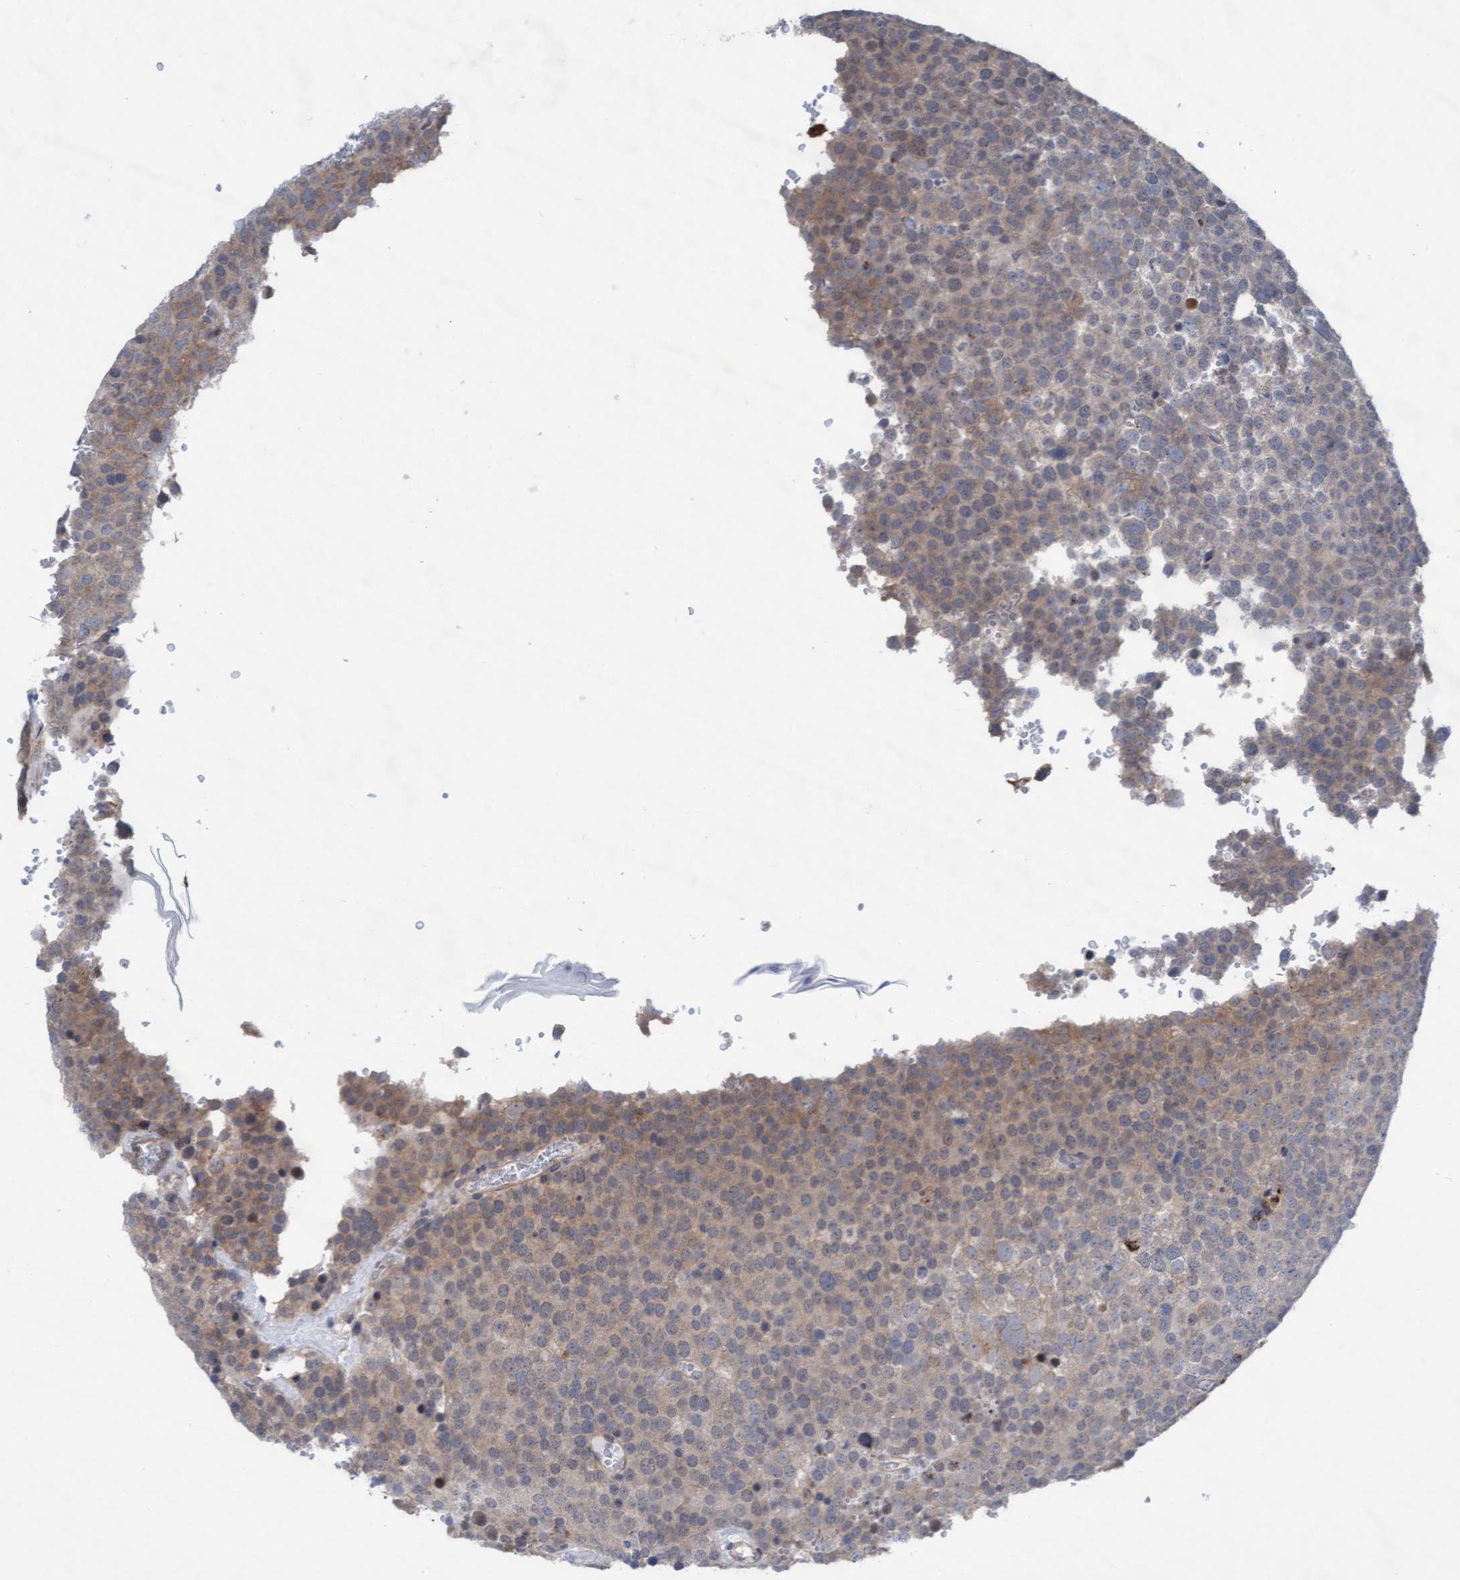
{"staining": {"intensity": "weak", "quantity": ">75%", "location": "cytoplasmic/membranous"}, "tissue": "testis cancer", "cell_type": "Tumor cells", "image_type": "cancer", "snomed": [{"axis": "morphology", "description": "Seminoma, NOS"}, {"axis": "topography", "description": "Testis"}], "caption": "A low amount of weak cytoplasmic/membranous positivity is appreciated in approximately >75% of tumor cells in testis seminoma tissue.", "gene": "PLCD1", "patient": {"sex": "male", "age": 71}}